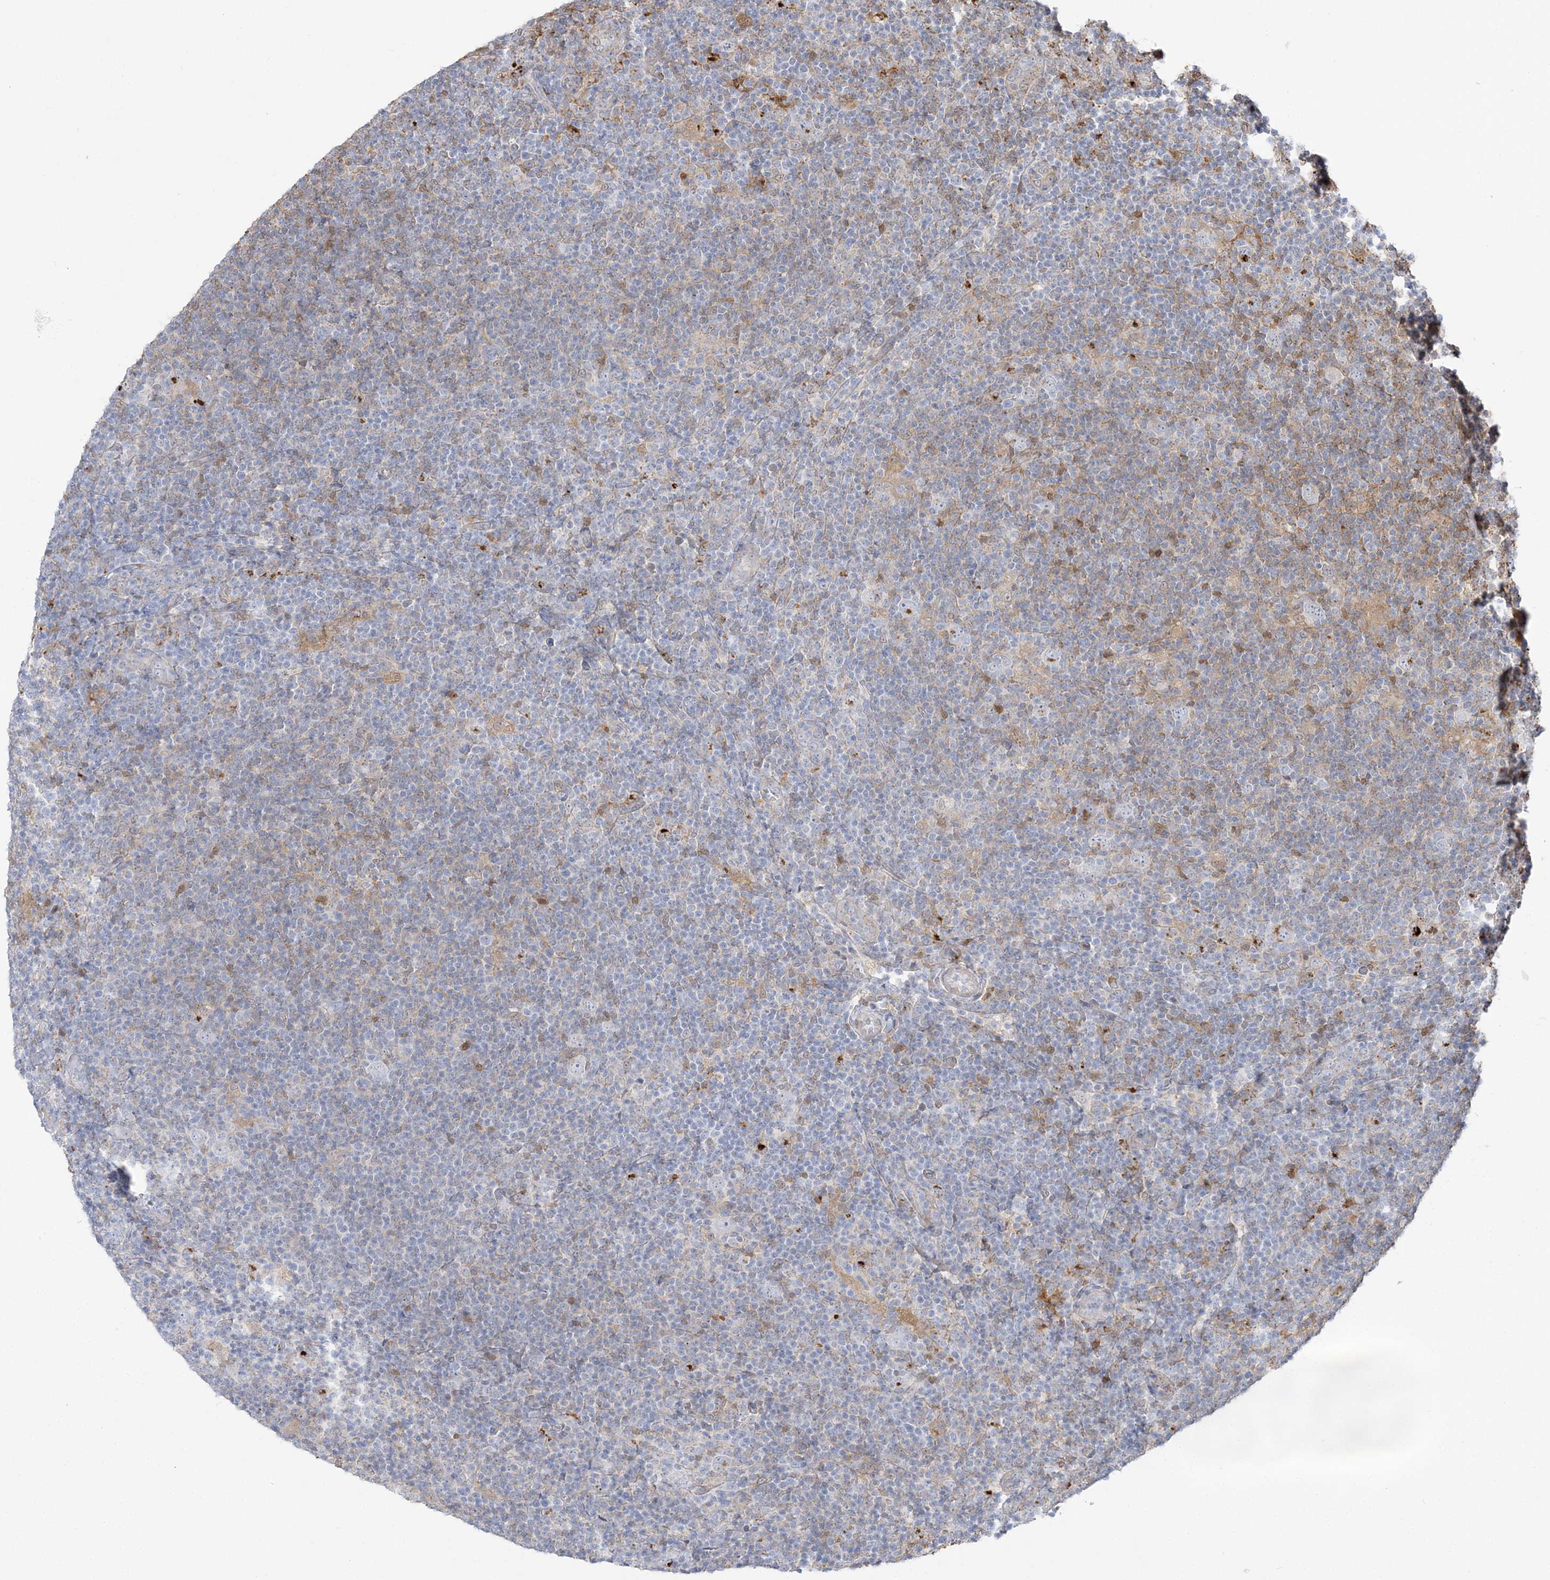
{"staining": {"intensity": "negative", "quantity": "none", "location": "none"}, "tissue": "lymphoma", "cell_type": "Tumor cells", "image_type": "cancer", "snomed": [{"axis": "morphology", "description": "Hodgkin's disease, NOS"}, {"axis": "topography", "description": "Lymph node"}], "caption": "IHC histopathology image of neoplastic tissue: Hodgkin's disease stained with DAB (3,3'-diaminobenzidine) reveals no significant protein staining in tumor cells.", "gene": "HAAO", "patient": {"sex": "female", "age": 57}}